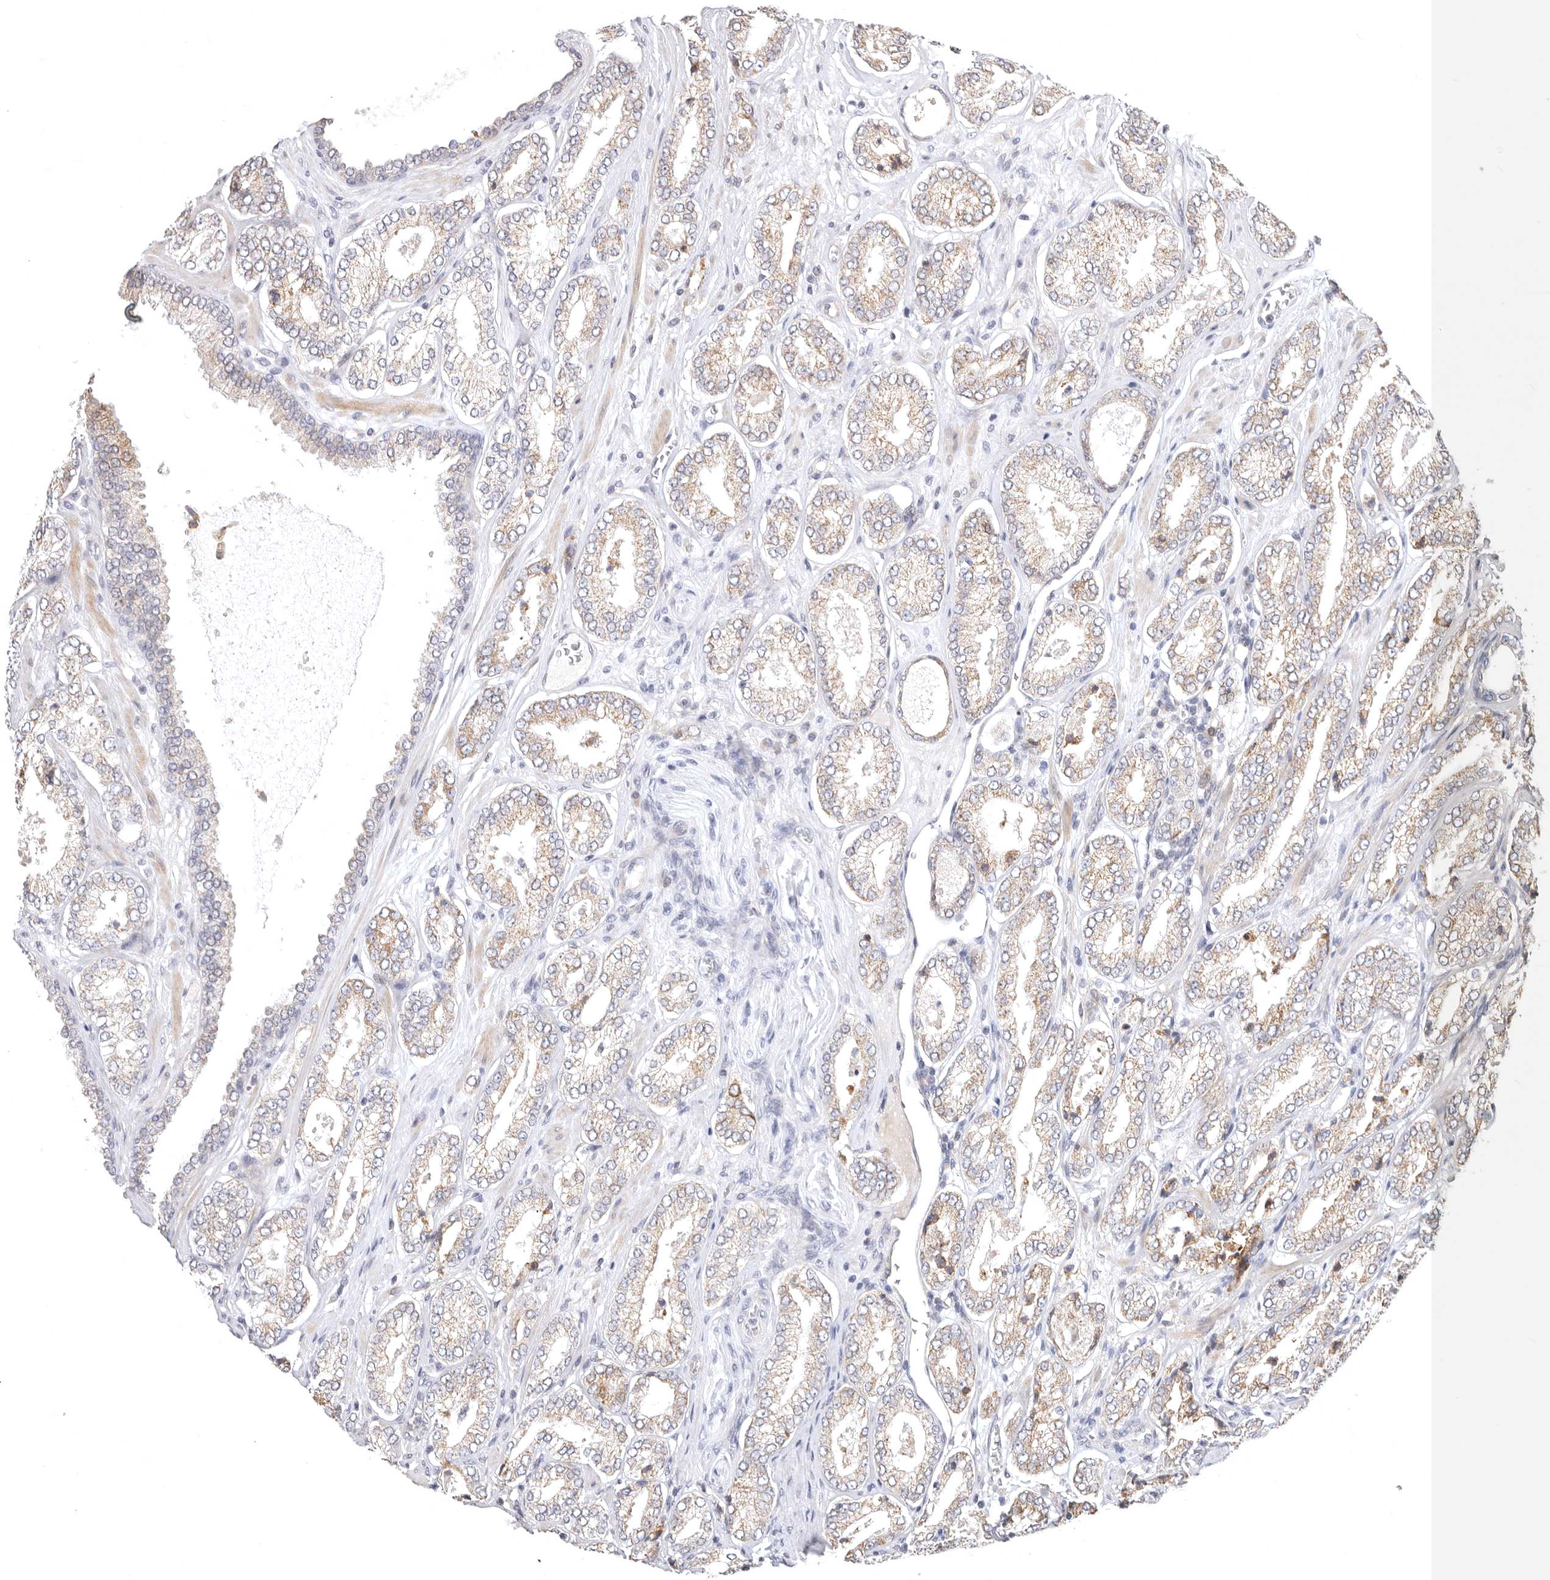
{"staining": {"intensity": "moderate", "quantity": "25%-75%", "location": "cytoplasmic/membranous"}, "tissue": "prostate cancer", "cell_type": "Tumor cells", "image_type": "cancer", "snomed": [{"axis": "morphology", "description": "Adenocarcinoma, Low grade"}, {"axis": "topography", "description": "Prostate"}], "caption": "Prostate cancer (low-grade adenocarcinoma) stained for a protein displays moderate cytoplasmic/membranous positivity in tumor cells.", "gene": "TFB2M", "patient": {"sex": "male", "age": 62}}